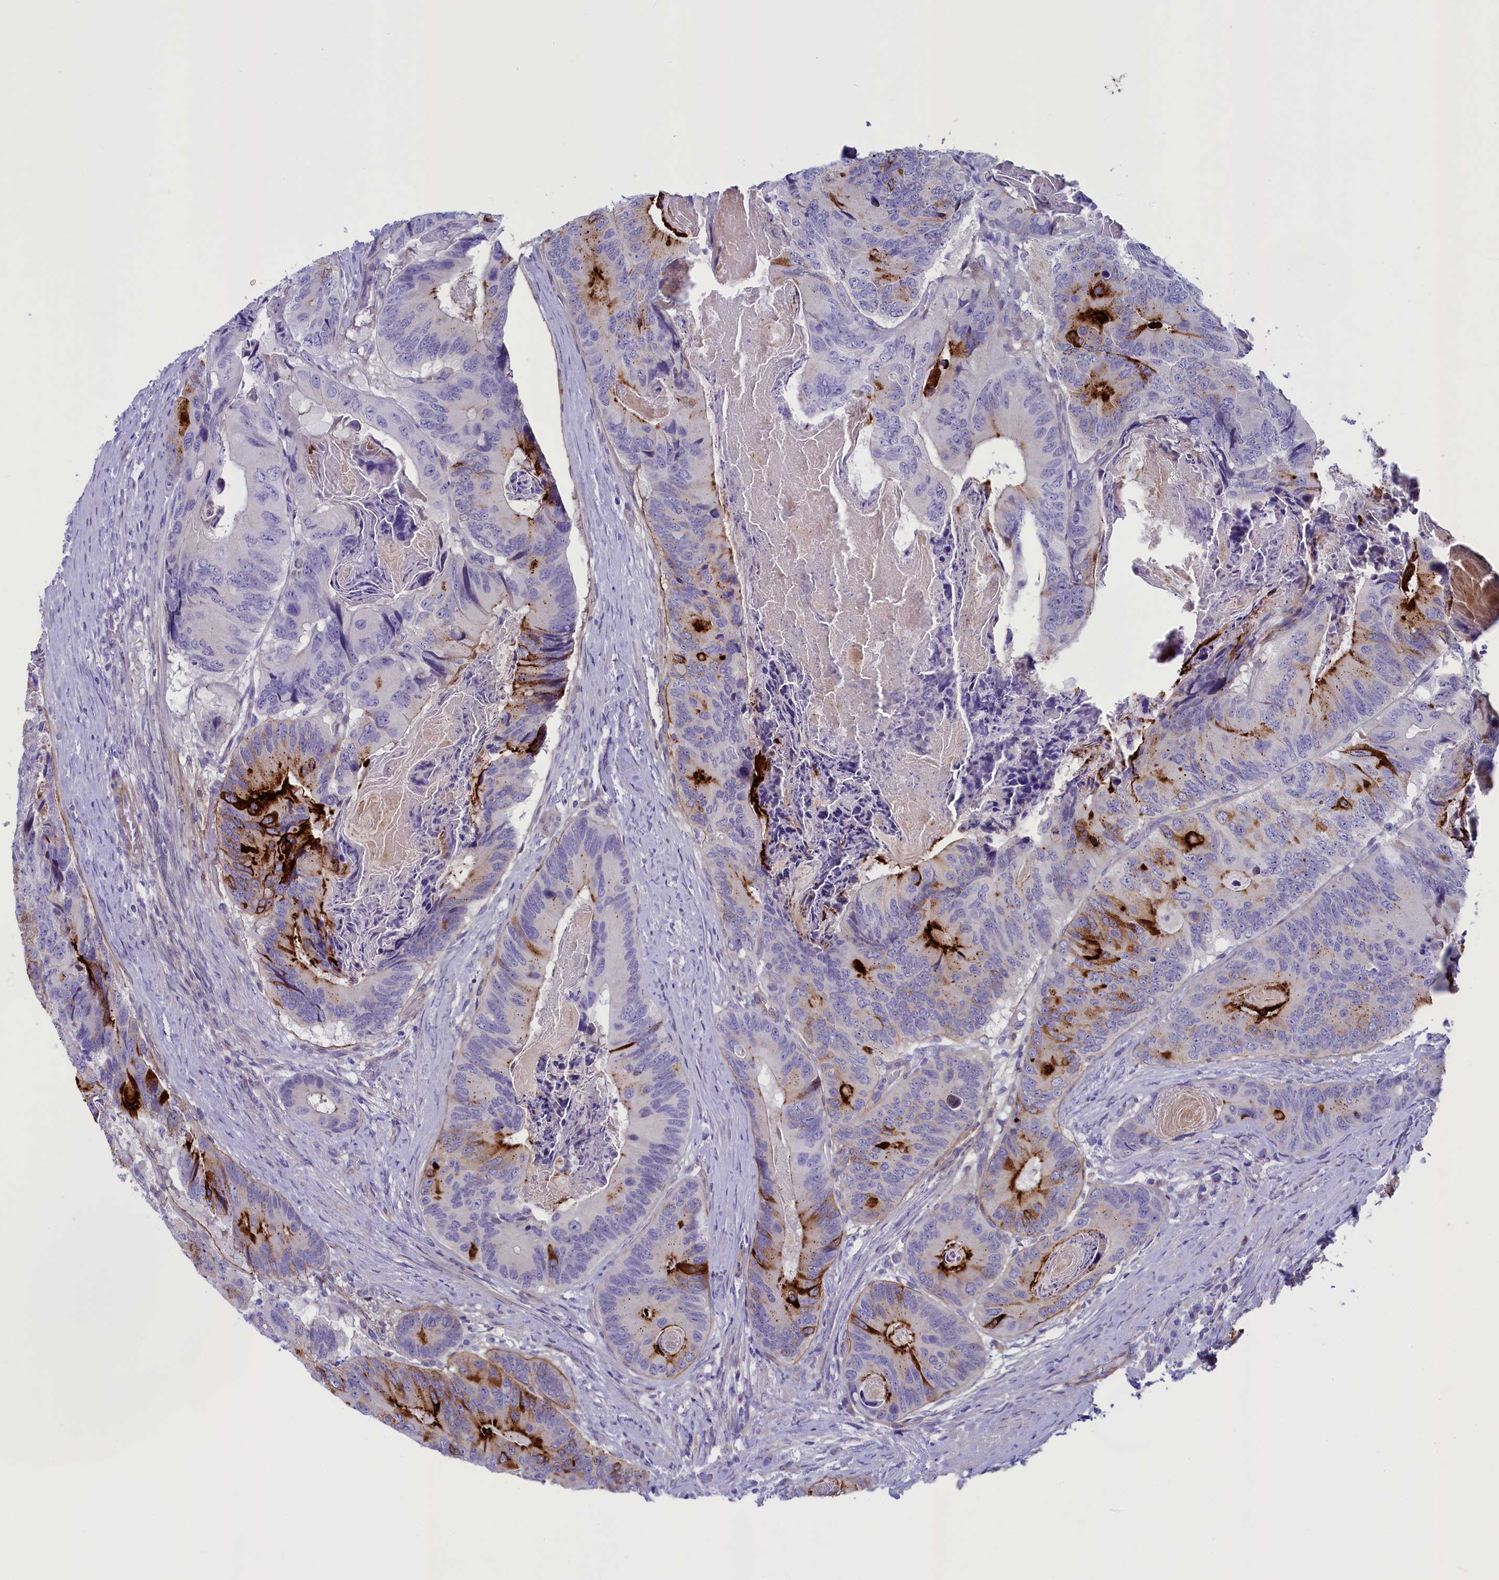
{"staining": {"intensity": "strong", "quantity": "<25%", "location": "cytoplasmic/membranous"}, "tissue": "colorectal cancer", "cell_type": "Tumor cells", "image_type": "cancer", "snomed": [{"axis": "morphology", "description": "Adenocarcinoma, NOS"}, {"axis": "topography", "description": "Colon"}], "caption": "IHC photomicrograph of human adenocarcinoma (colorectal) stained for a protein (brown), which displays medium levels of strong cytoplasmic/membranous staining in approximately <25% of tumor cells.", "gene": "LOXL1", "patient": {"sex": "male", "age": 84}}